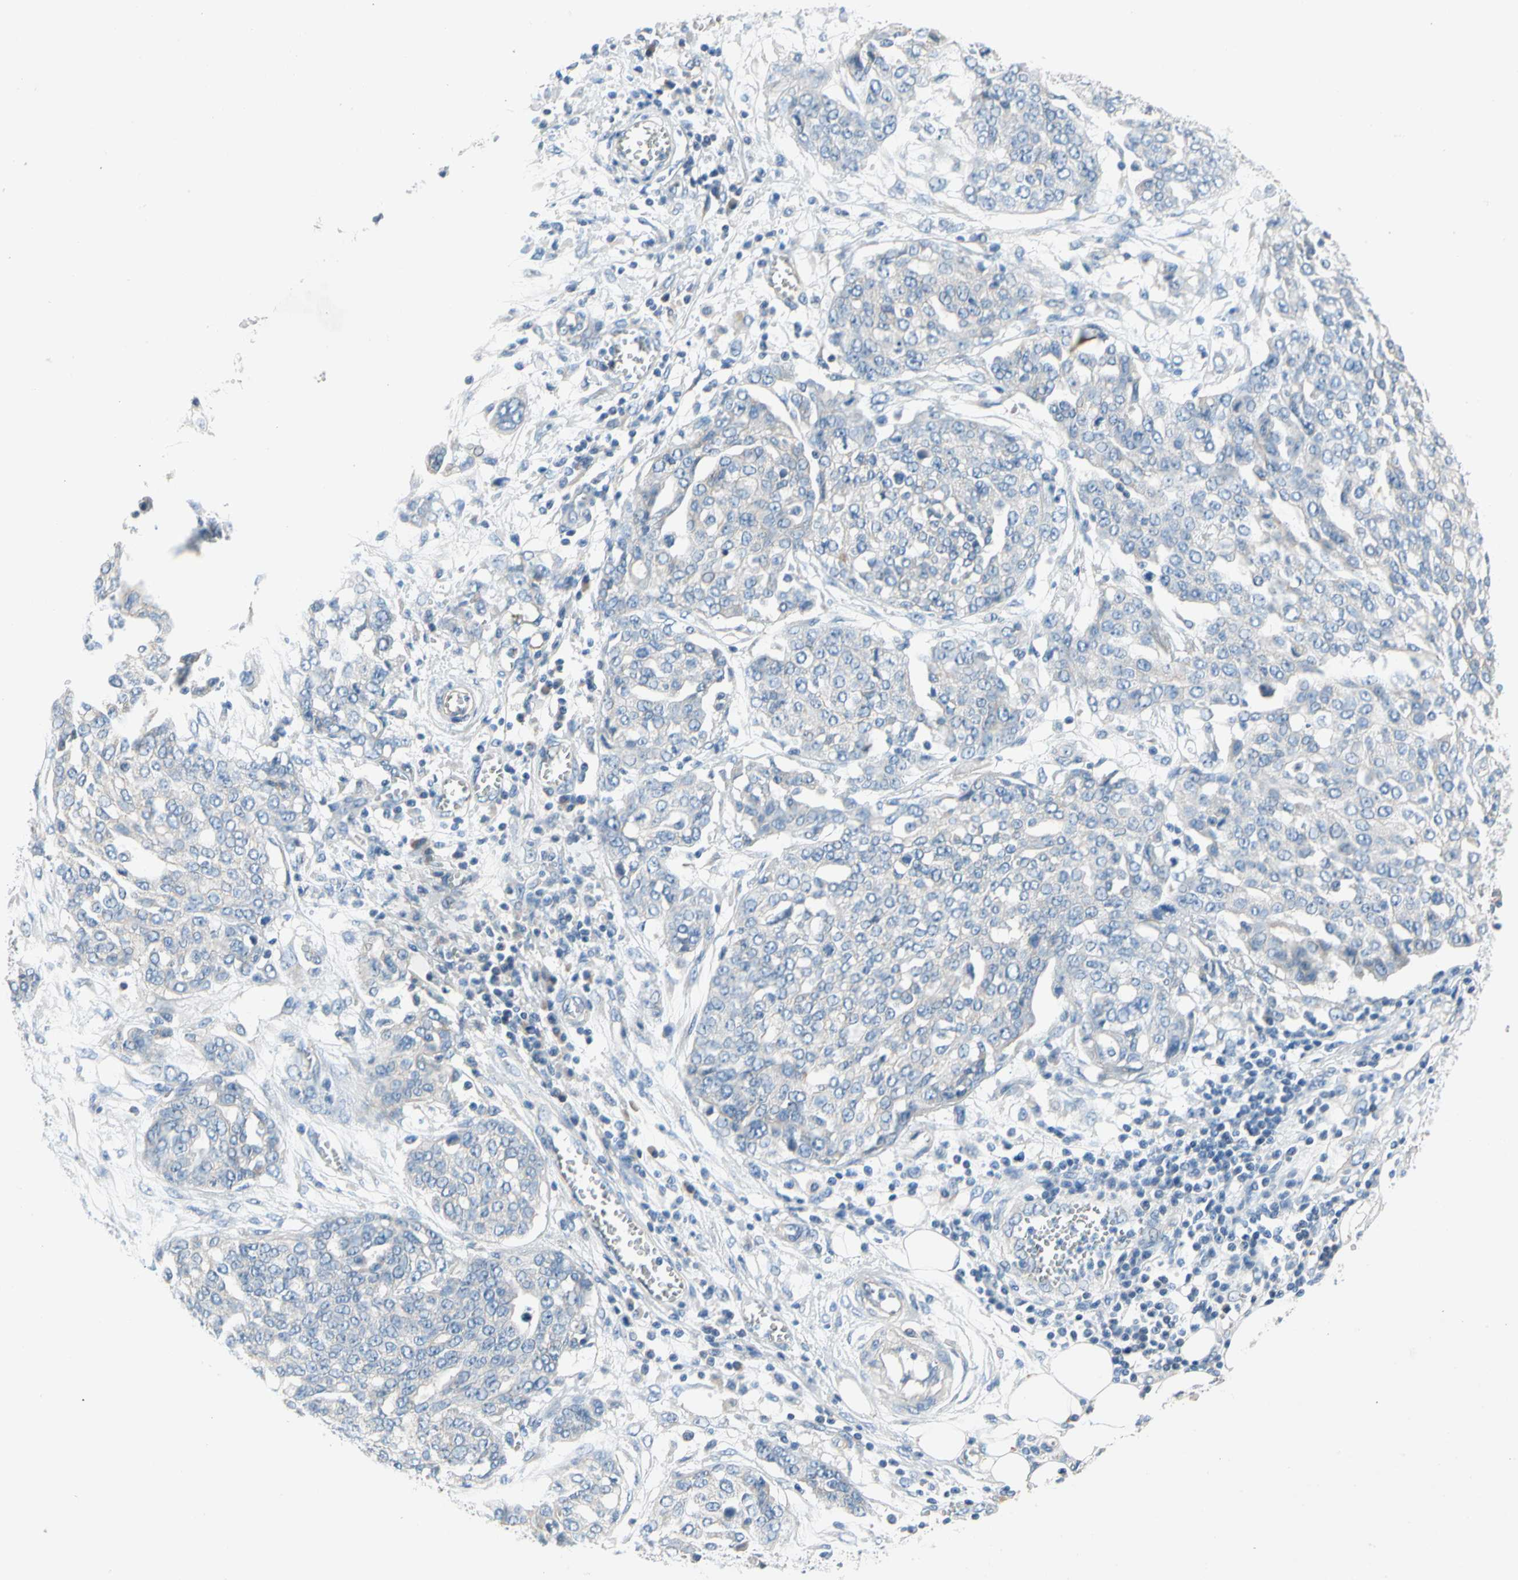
{"staining": {"intensity": "negative", "quantity": "none", "location": "none"}, "tissue": "ovarian cancer", "cell_type": "Tumor cells", "image_type": "cancer", "snomed": [{"axis": "morphology", "description": "Cystadenocarcinoma, serous, NOS"}, {"axis": "topography", "description": "Soft tissue"}, {"axis": "topography", "description": "Ovary"}], "caption": "The photomicrograph reveals no significant expression in tumor cells of serous cystadenocarcinoma (ovarian). (Brightfield microscopy of DAB (3,3'-diaminobenzidine) immunohistochemistry at high magnification).", "gene": "CA14", "patient": {"sex": "female", "age": 57}}